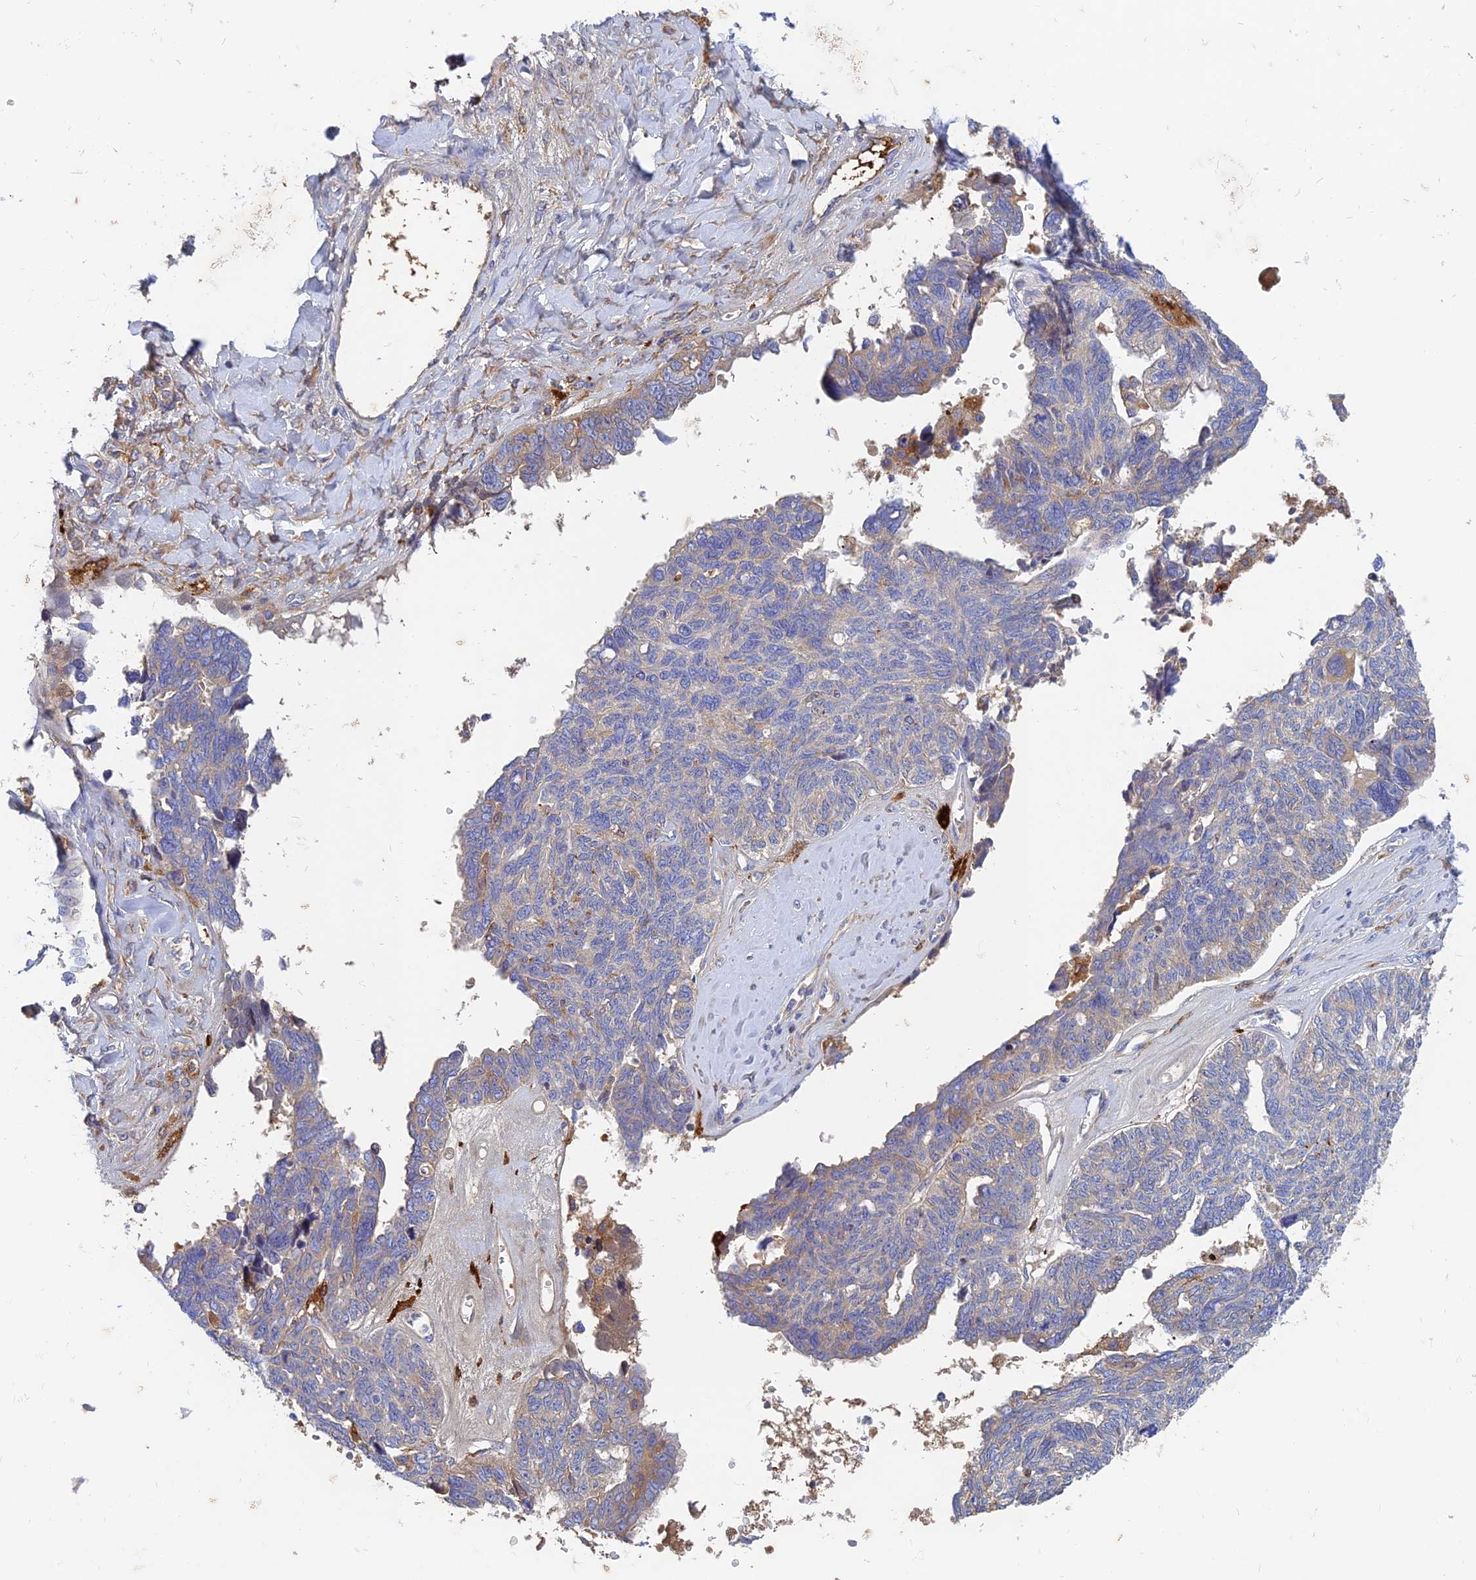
{"staining": {"intensity": "moderate", "quantity": "<25%", "location": "cytoplasmic/membranous"}, "tissue": "ovarian cancer", "cell_type": "Tumor cells", "image_type": "cancer", "snomed": [{"axis": "morphology", "description": "Cystadenocarcinoma, serous, NOS"}, {"axis": "topography", "description": "Ovary"}], "caption": "Immunohistochemistry (IHC) image of ovarian serous cystadenocarcinoma stained for a protein (brown), which reveals low levels of moderate cytoplasmic/membranous positivity in about <25% of tumor cells.", "gene": "MROH1", "patient": {"sex": "female", "age": 79}}